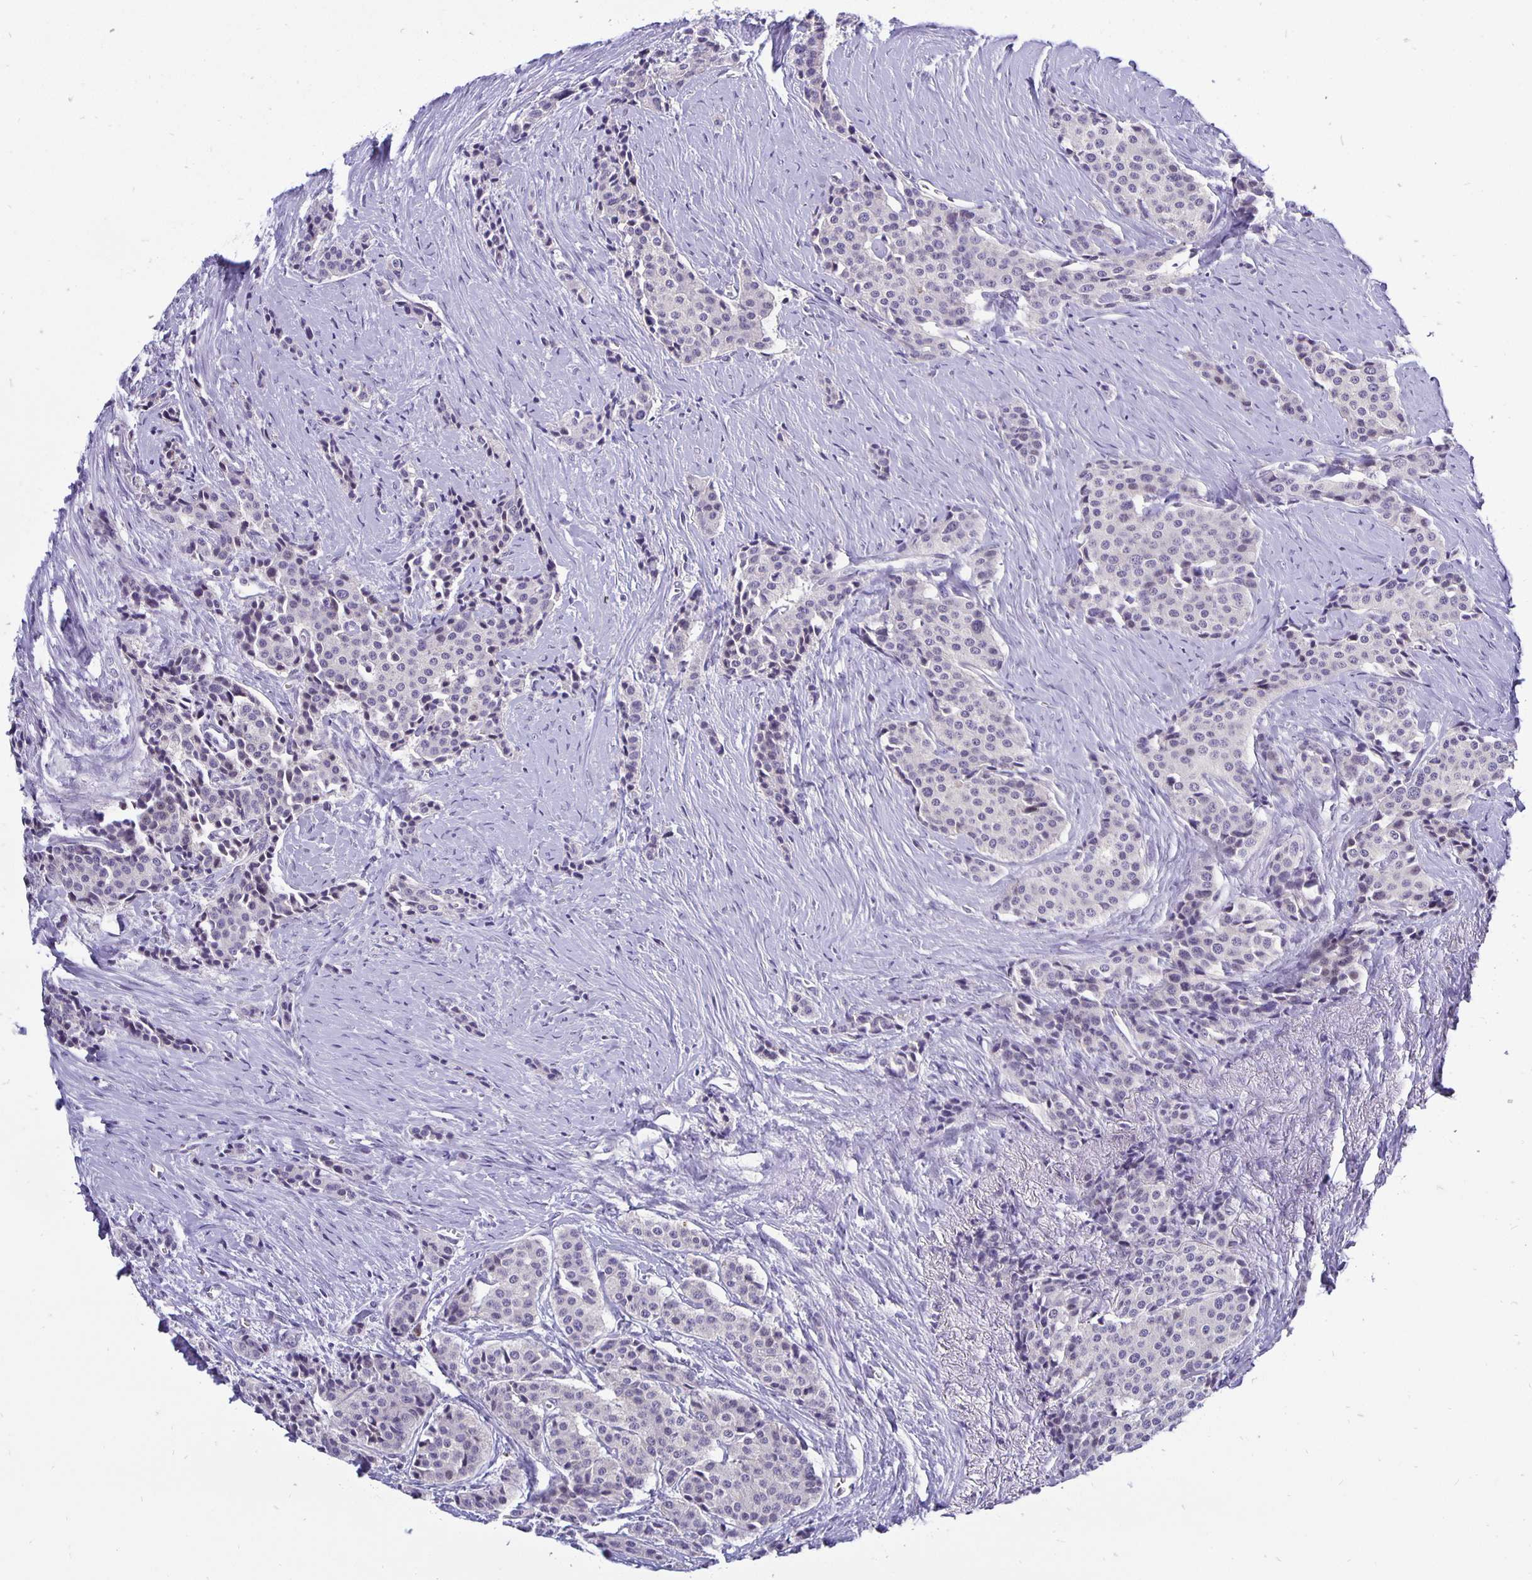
{"staining": {"intensity": "negative", "quantity": "none", "location": "none"}, "tissue": "carcinoid", "cell_type": "Tumor cells", "image_type": "cancer", "snomed": [{"axis": "morphology", "description": "Carcinoid, malignant, NOS"}, {"axis": "topography", "description": "Small intestine"}], "caption": "Immunohistochemistry histopathology image of malignant carcinoid stained for a protein (brown), which shows no expression in tumor cells.", "gene": "ERBB2", "patient": {"sex": "male", "age": 73}}